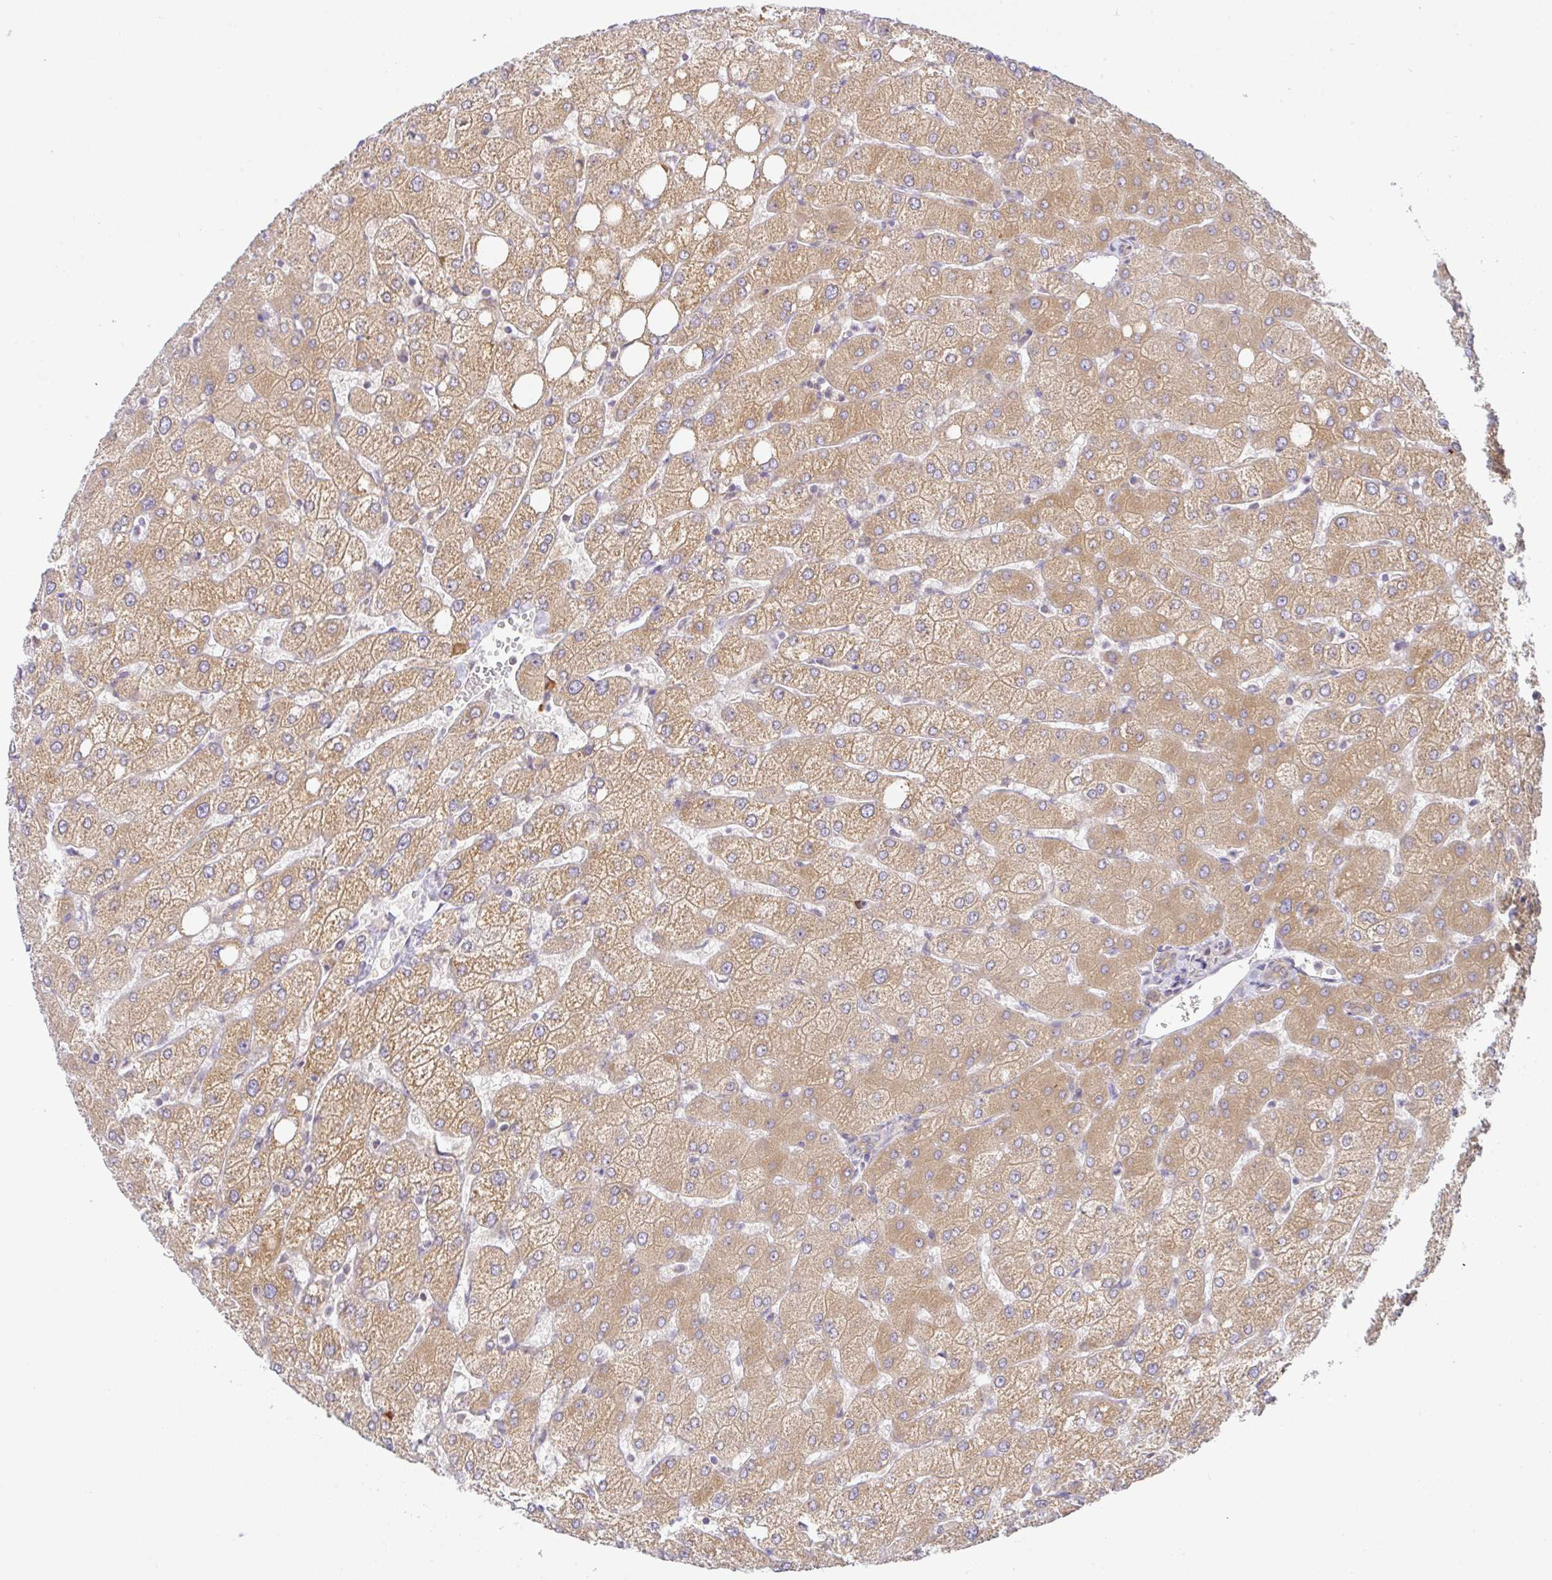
{"staining": {"intensity": "weak", "quantity": ">75%", "location": "cytoplasmic/membranous"}, "tissue": "liver", "cell_type": "Cholangiocytes", "image_type": "normal", "snomed": [{"axis": "morphology", "description": "Normal tissue, NOS"}, {"axis": "topography", "description": "Liver"}], "caption": "Immunohistochemical staining of benign liver reveals >75% levels of weak cytoplasmic/membranous protein positivity in about >75% of cholangiocytes. (IHC, brightfield microscopy, high magnification).", "gene": "DERL2", "patient": {"sex": "female", "age": 54}}